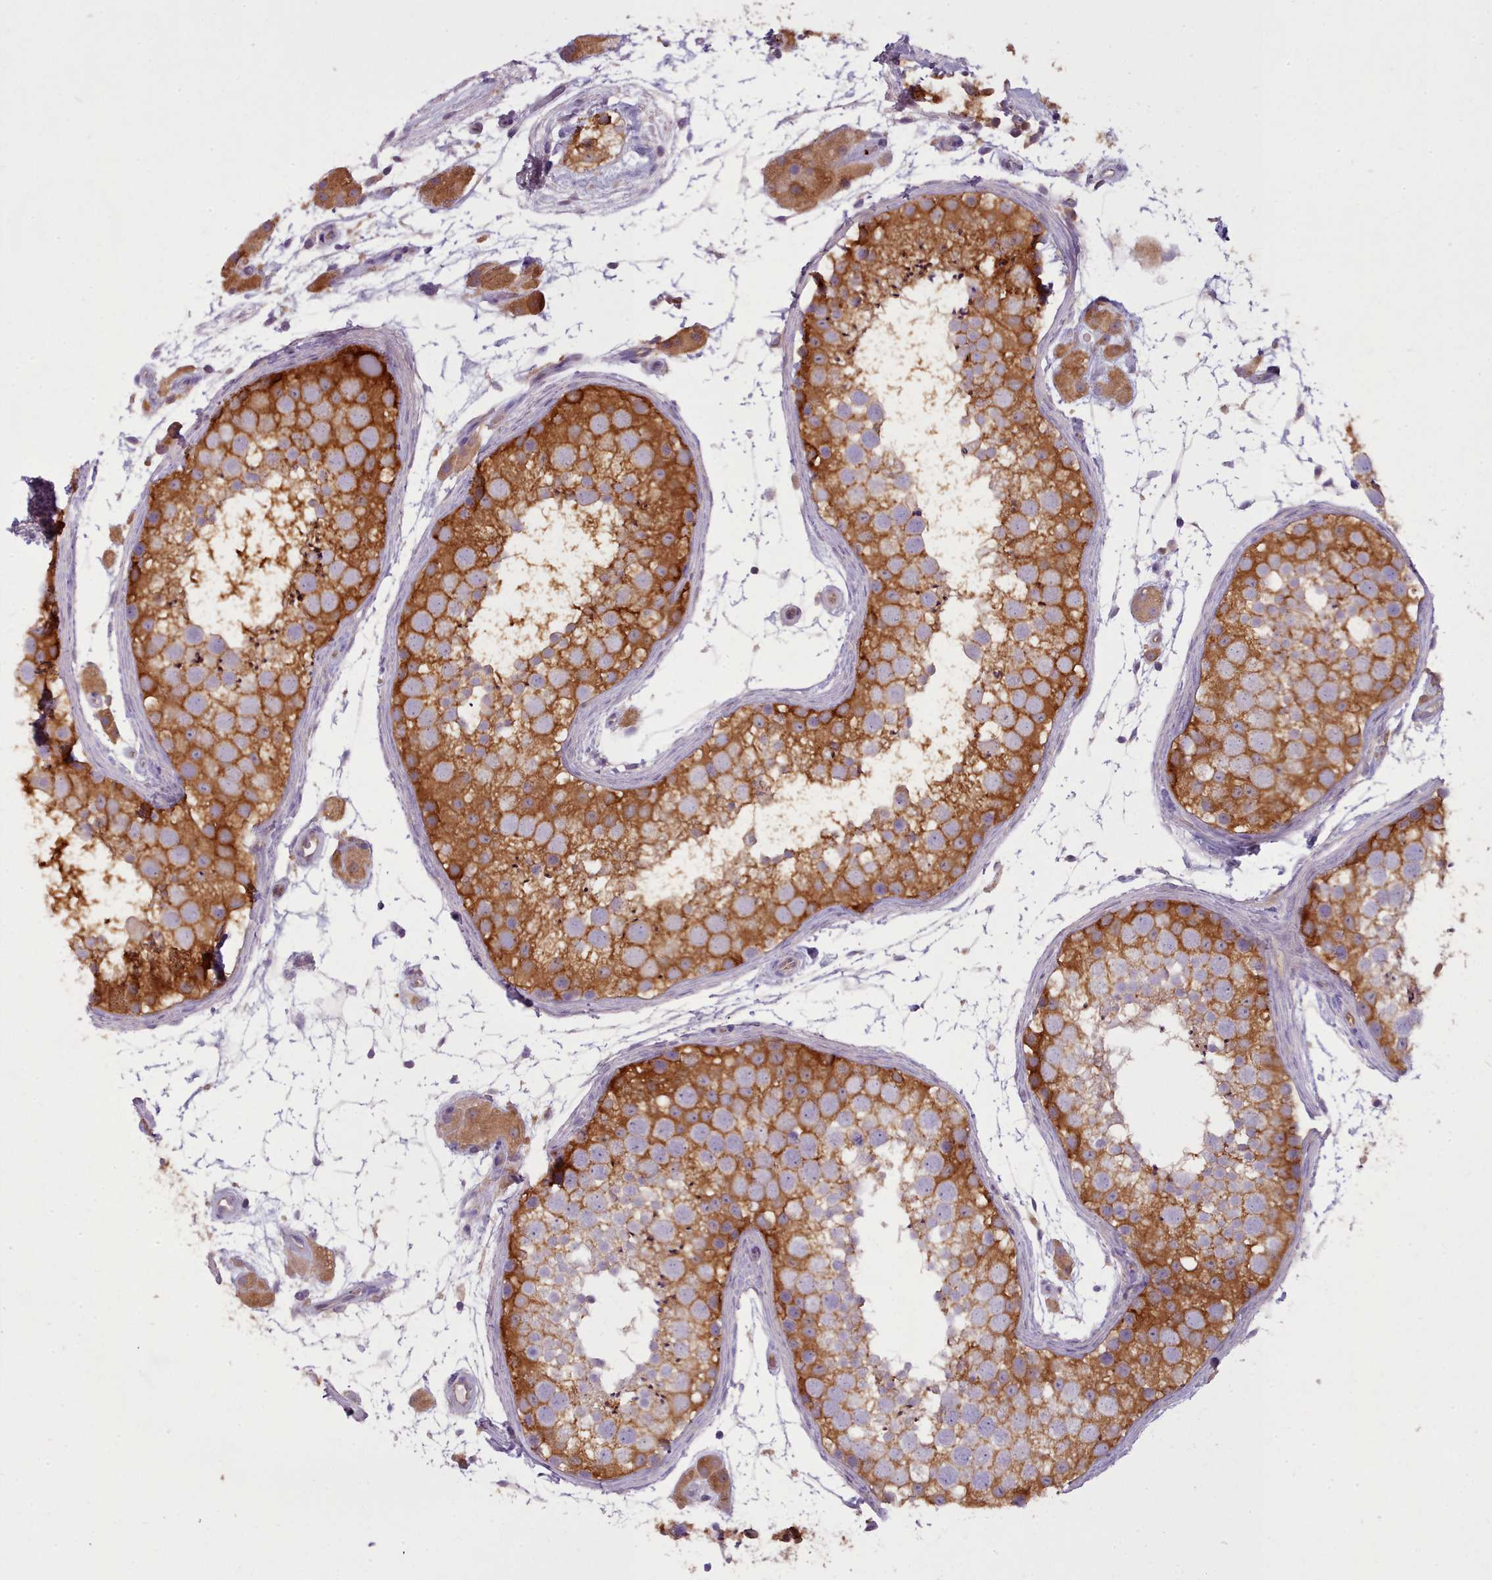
{"staining": {"intensity": "strong", "quantity": ">75%", "location": "cytoplasmic/membranous"}, "tissue": "testis", "cell_type": "Cells in seminiferous ducts", "image_type": "normal", "snomed": [{"axis": "morphology", "description": "Normal tissue, NOS"}, {"axis": "topography", "description": "Testis"}], "caption": "IHC (DAB (3,3'-diaminobenzidine)) staining of normal testis displays strong cytoplasmic/membranous protein expression in approximately >75% of cells in seminiferous ducts.", "gene": "NDST2", "patient": {"sex": "male", "age": 41}}